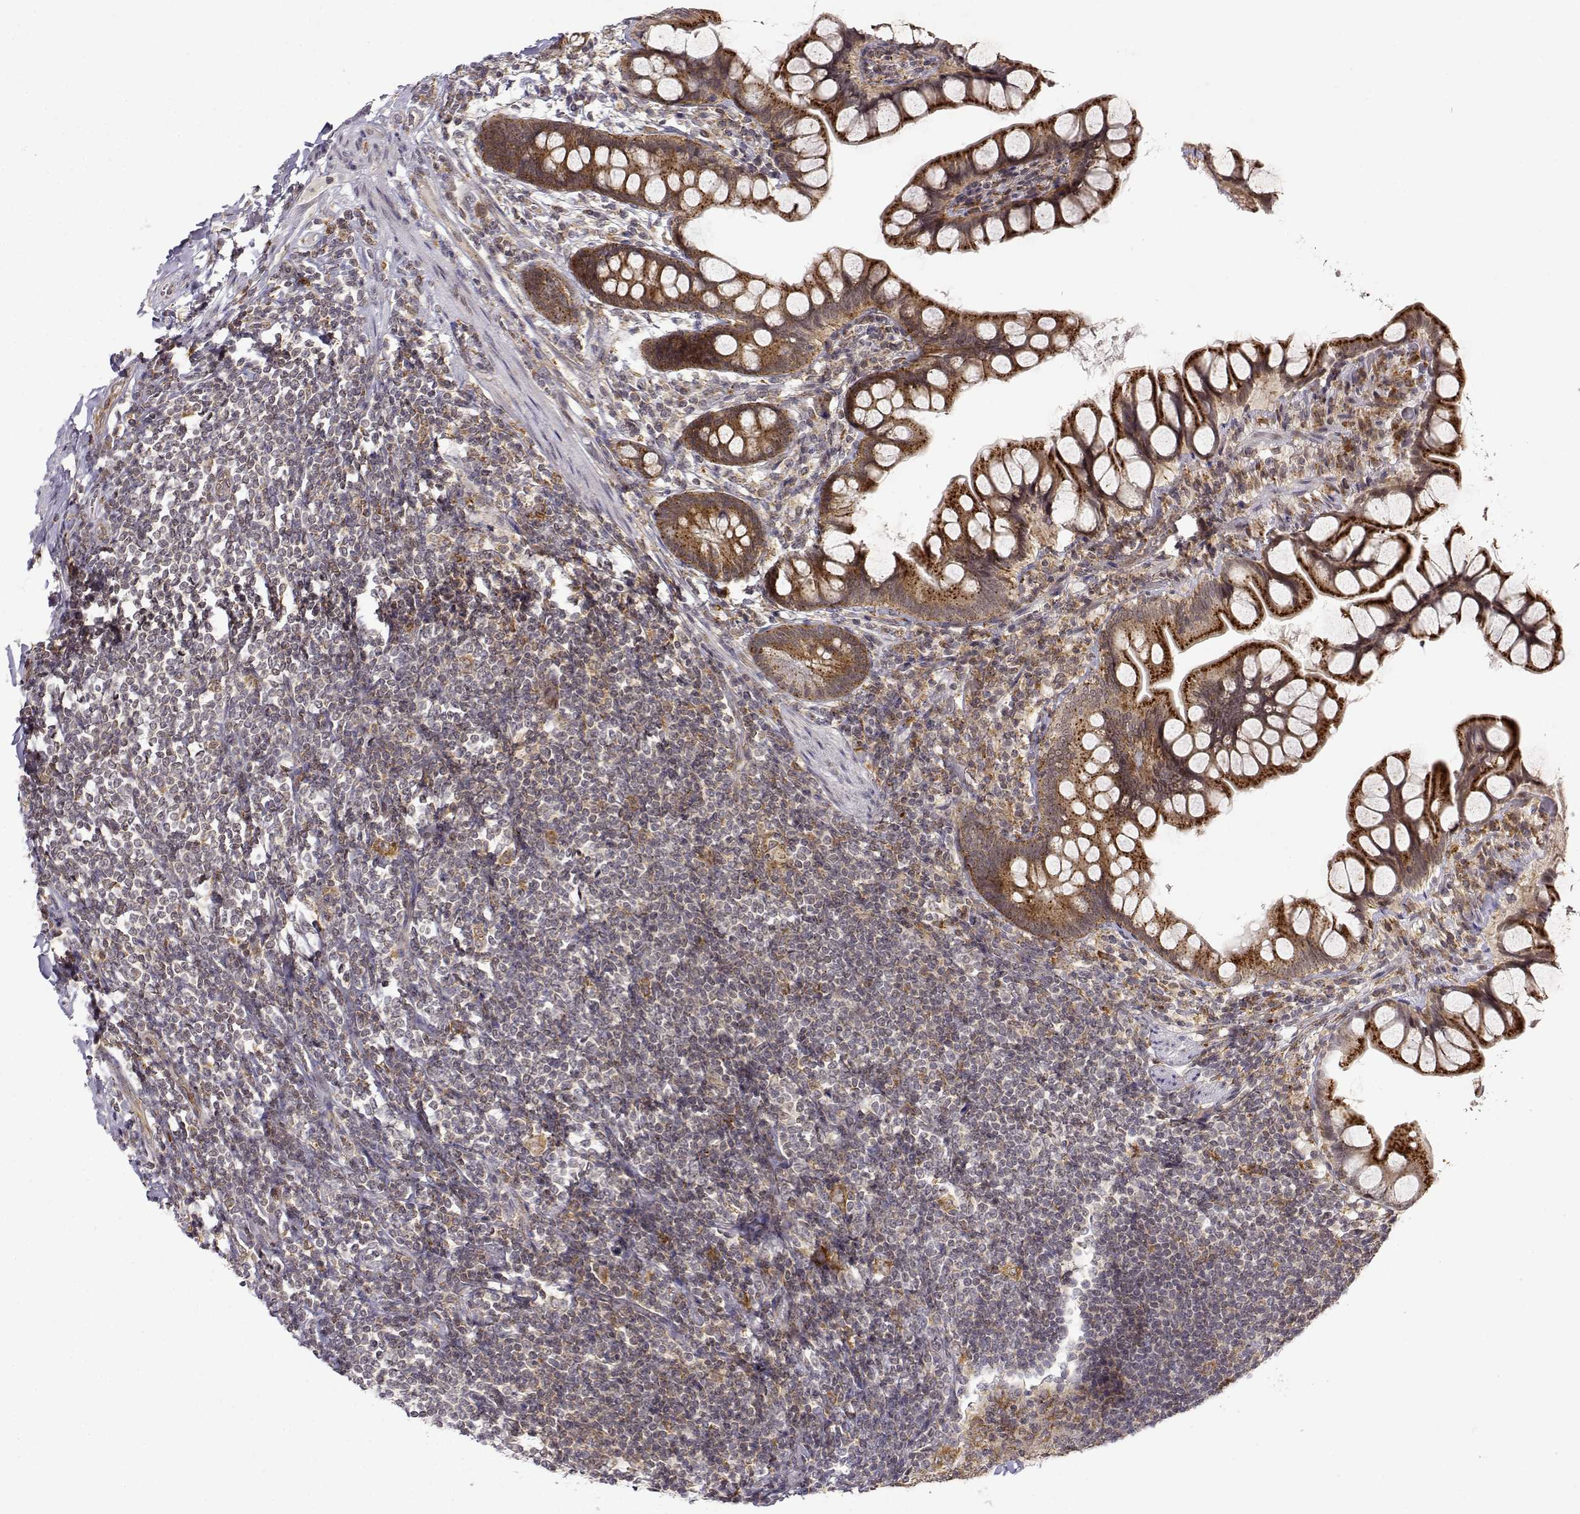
{"staining": {"intensity": "strong", "quantity": ">75%", "location": "cytoplasmic/membranous"}, "tissue": "small intestine", "cell_type": "Glandular cells", "image_type": "normal", "snomed": [{"axis": "morphology", "description": "Normal tissue, NOS"}, {"axis": "topography", "description": "Small intestine"}], "caption": "Small intestine was stained to show a protein in brown. There is high levels of strong cytoplasmic/membranous expression in approximately >75% of glandular cells.", "gene": "RNF13", "patient": {"sex": "male", "age": 70}}